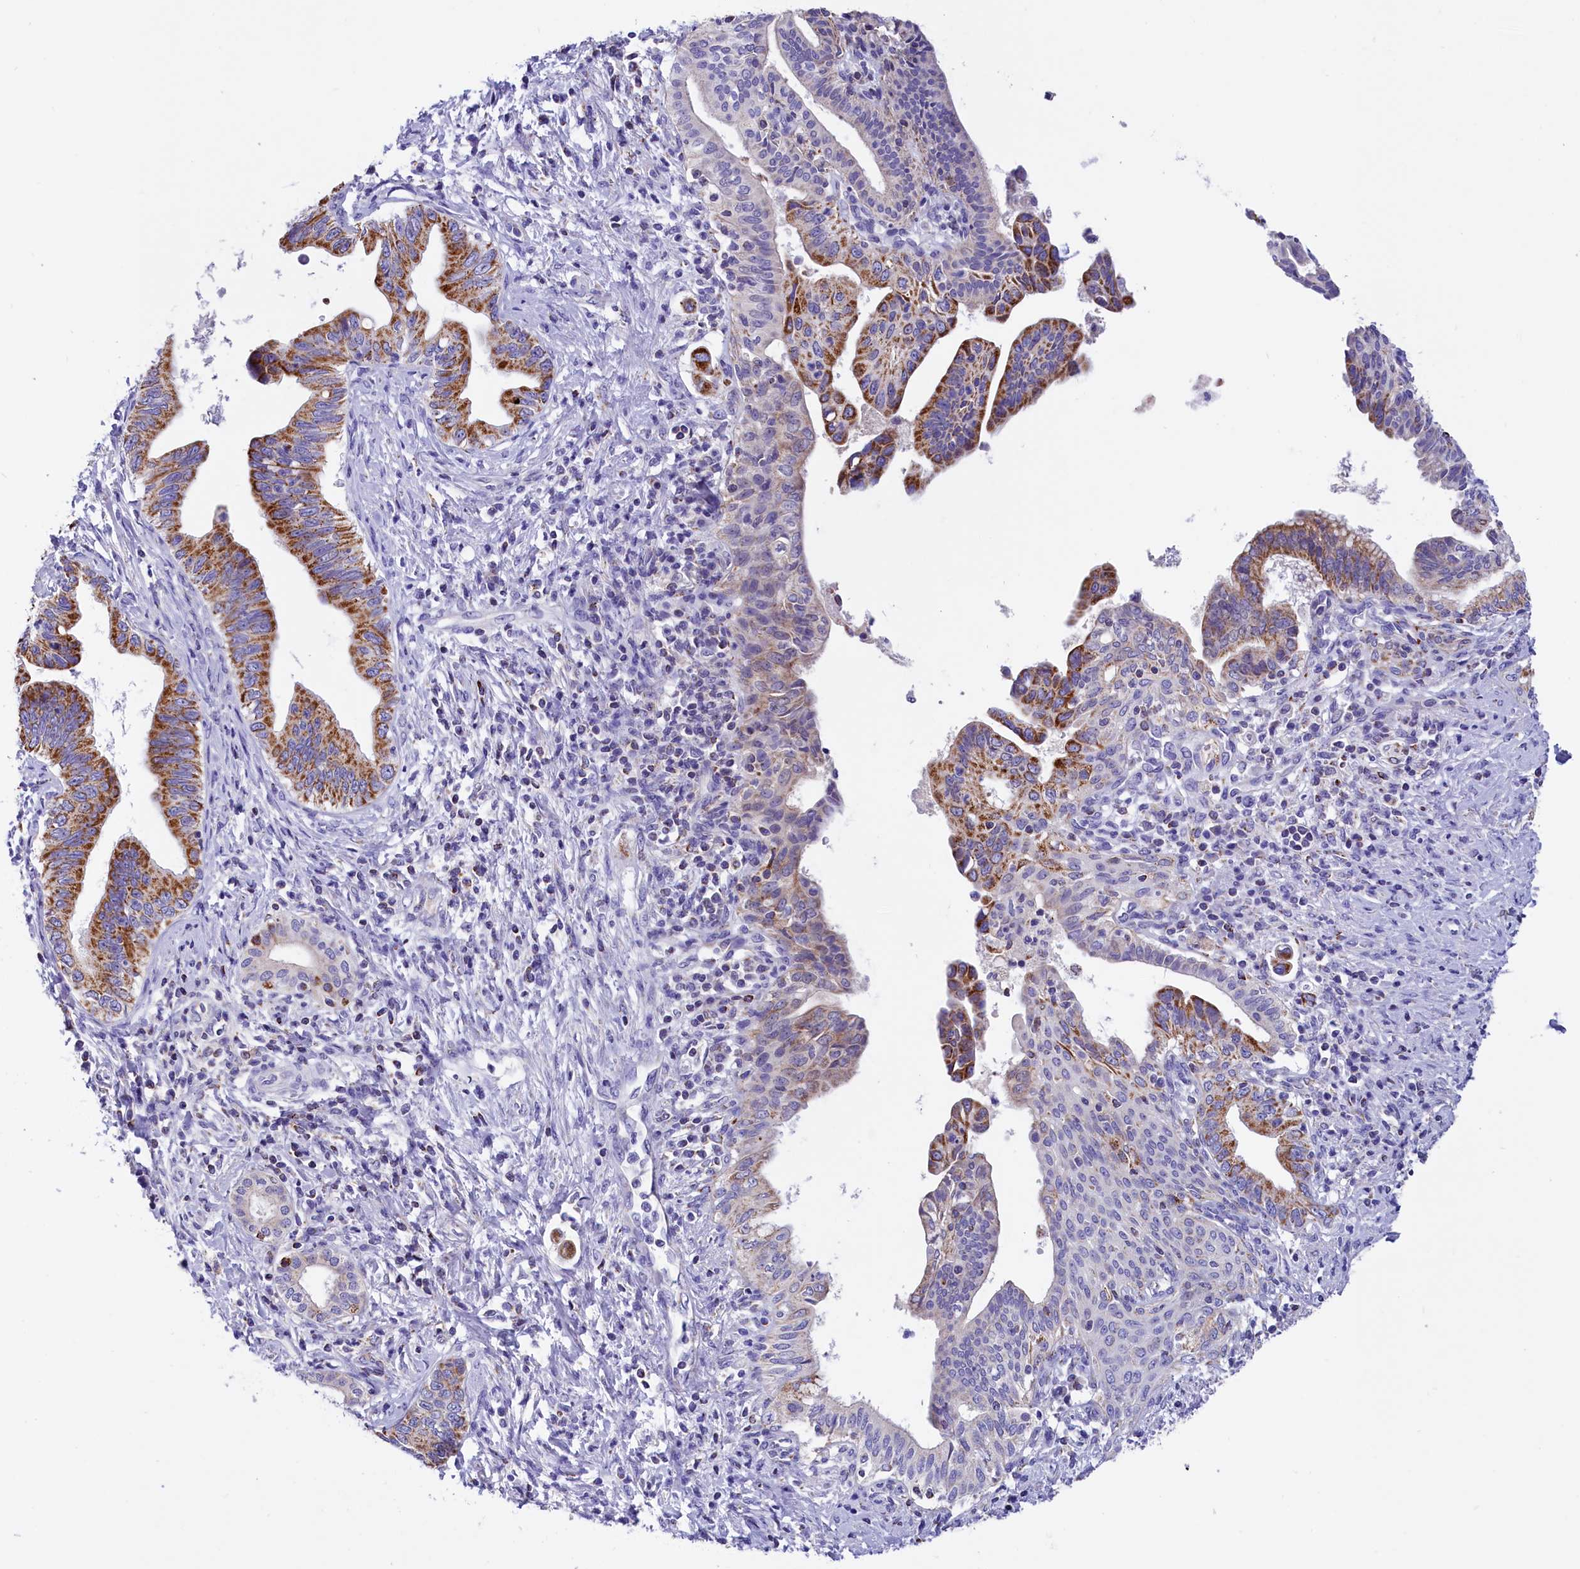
{"staining": {"intensity": "moderate", "quantity": "25%-75%", "location": "cytoplasmic/membranous"}, "tissue": "pancreatic cancer", "cell_type": "Tumor cells", "image_type": "cancer", "snomed": [{"axis": "morphology", "description": "Adenocarcinoma, NOS"}, {"axis": "topography", "description": "Pancreas"}], "caption": "Pancreatic adenocarcinoma stained for a protein (brown) reveals moderate cytoplasmic/membranous positive expression in about 25%-75% of tumor cells.", "gene": "ABAT", "patient": {"sex": "female", "age": 55}}